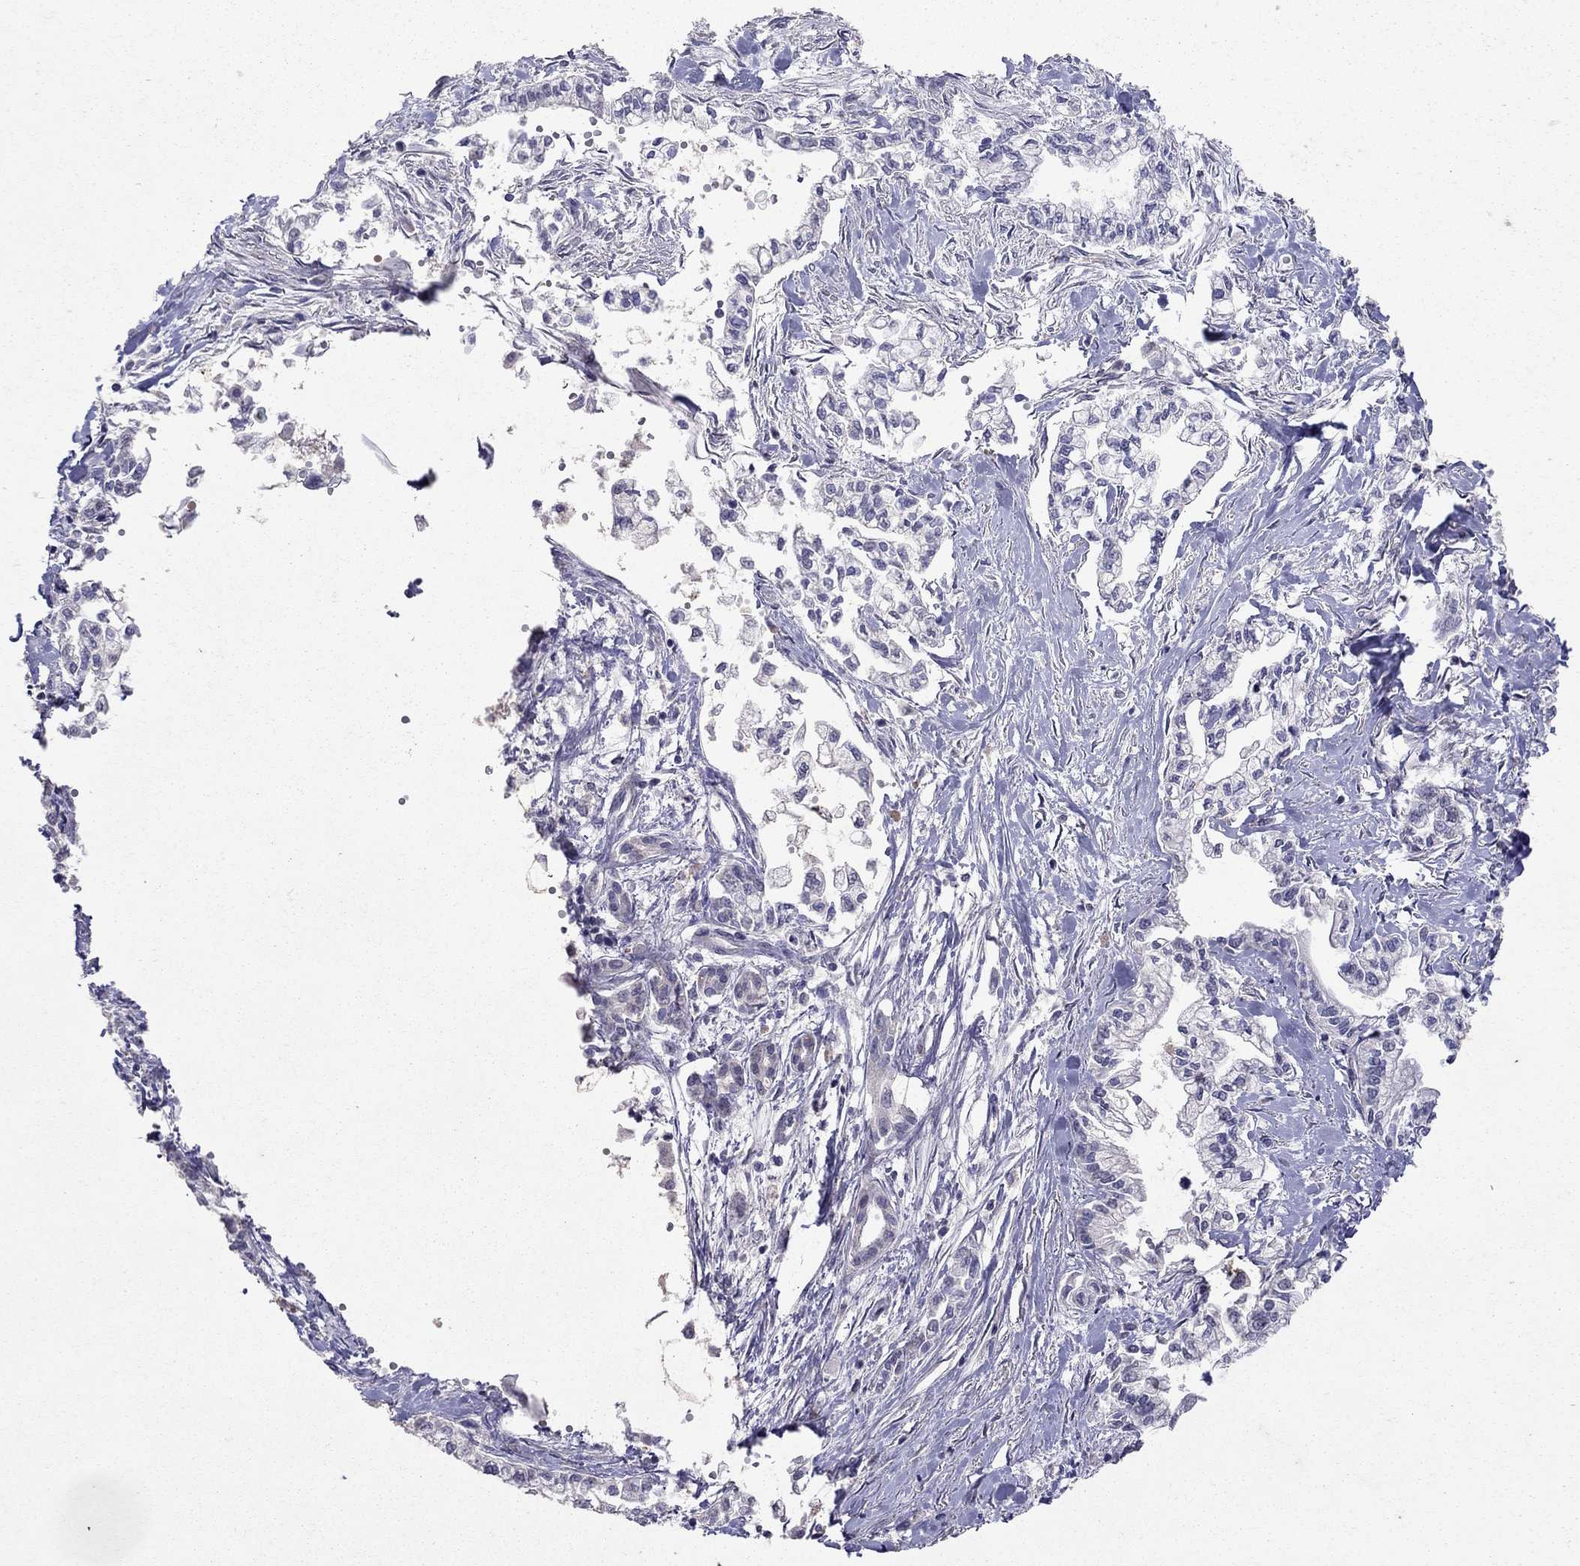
{"staining": {"intensity": "negative", "quantity": "none", "location": "none"}, "tissue": "pancreatic cancer", "cell_type": "Tumor cells", "image_type": "cancer", "snomed": [{"axis": "morphology", "description": "Adenocarcinoma, NOS"}, {"axis": "topography", "description": "Pancreas"}], "caption": "Adenocarcinoma (pancreatic) was stained to show a protein in brown. There is no significant expression in tumor cells.", "gene": "FST", "patient": {"sex": "male", "age": 54}}